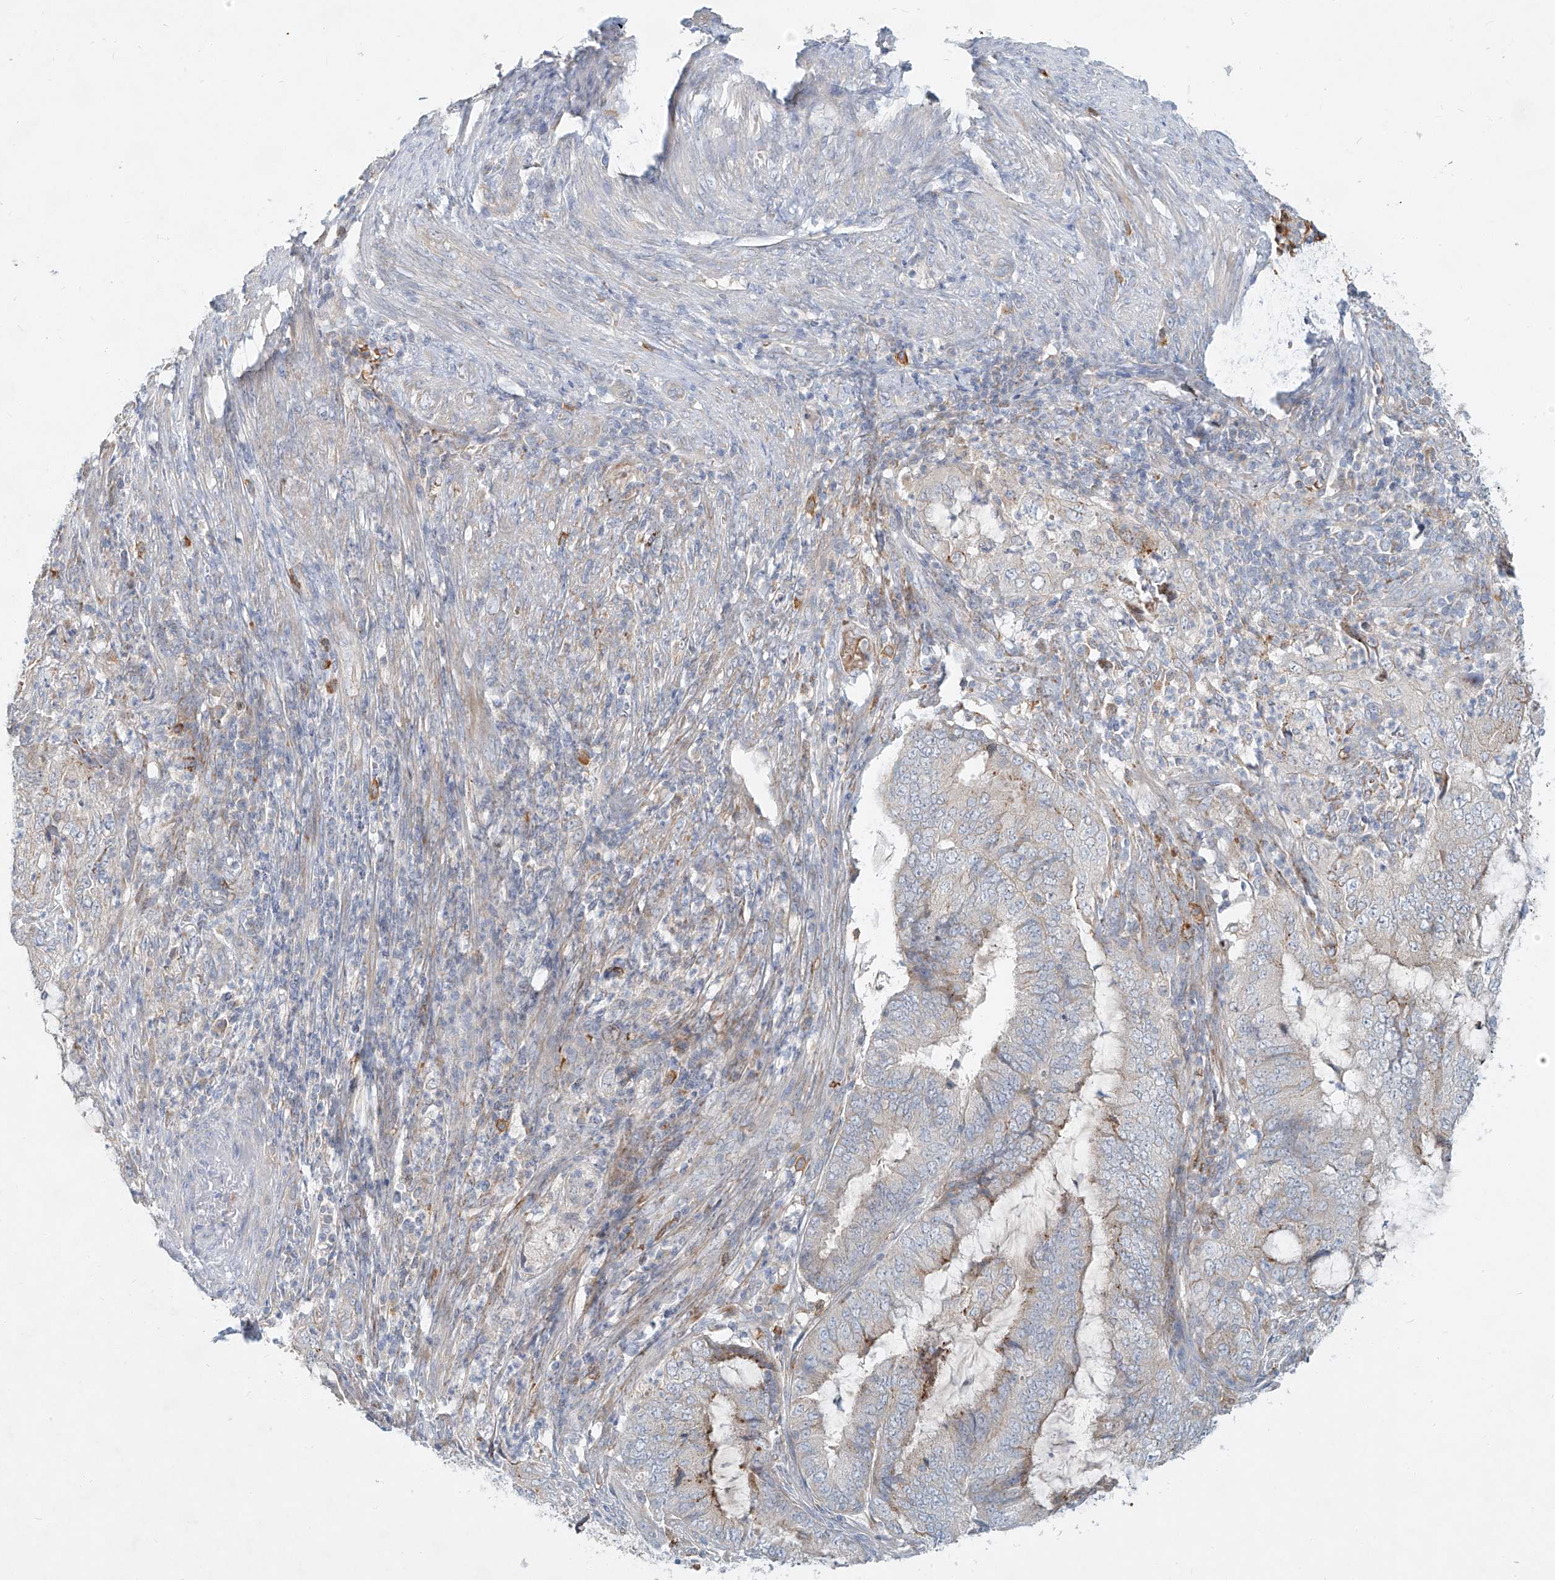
{"staining": {"intensity": "weak", "quantity": "<25%", "location": "cytoplasmic/membranous"}, "tissue": "endometrial cancer", "cell_type": "Tumor cells", "image_type": "cancer", "snomed": [{"axis": "morphology", "description": "Adenocarcinoma, NOS"}, {"axis": "topography", "description": "Endometrium"}], "caption": "There is no significant staining in tumor cells of endometrial adenocarcinoma.", "gene": "SYTL3", "patient": {"sex": "female", "age": 51}}